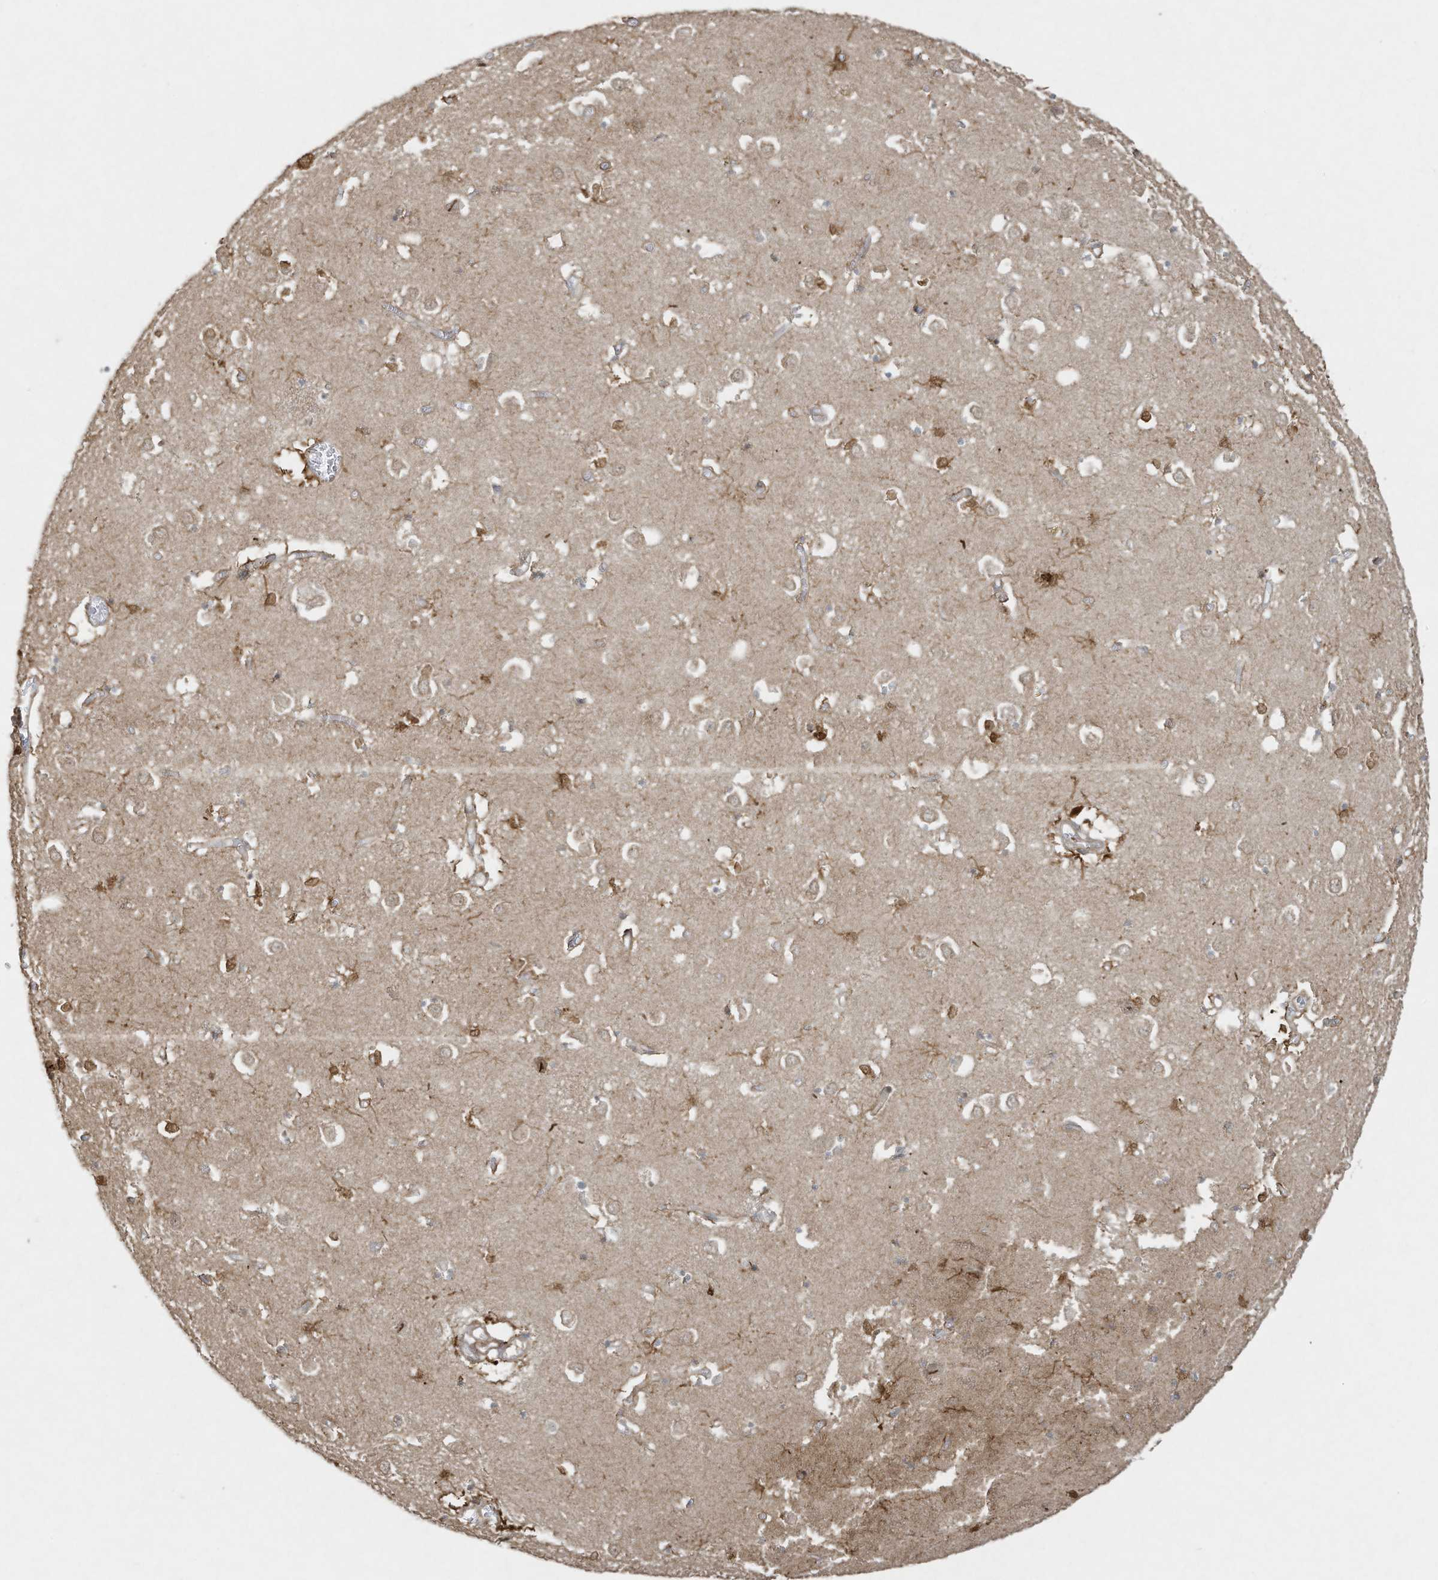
{"staining": {"intensity": "moderate", "quantity": "<25%", "location": "cytoplasmic/membranous,nuclear"}, "tissue": "caudate", "cell_type": "Glial cells", "image_type": "normal", "snomed": [{"axis": "morphology", "description": "Normal tissue, NOS"}, {"axis": "topography", "description": "Lateral ventricle wall"}], "caption": "High-power microscopy captured an immunohistochemistry (IHC) photomicrograph of benign caudate, revealing moderate cytoplasmic/membranous,nuclear expression in approximately <25% of glial cells.", "gene": "ZNF263", "patient": {"sex": "male", "age": 70}}